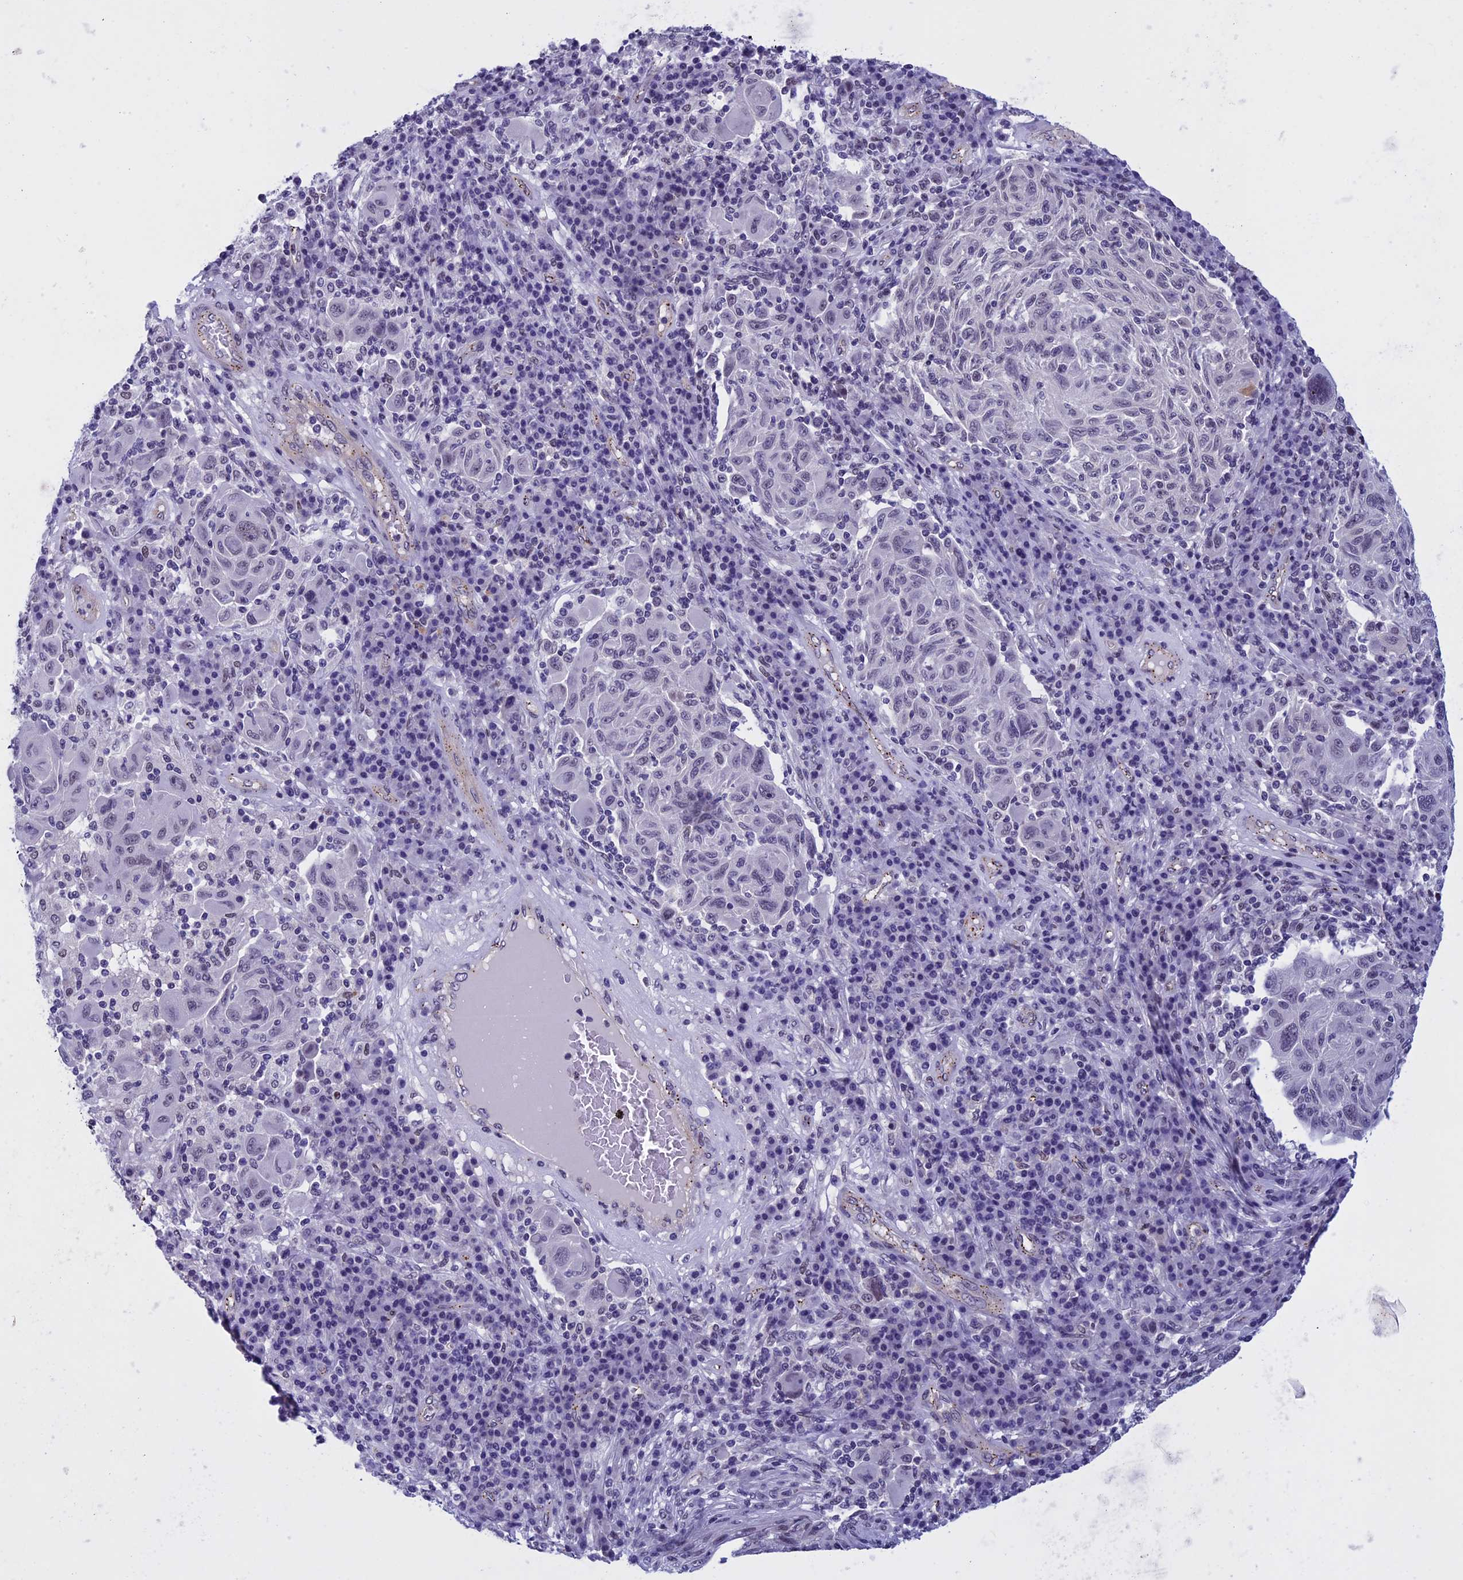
{"staining": {"intensity": "negative", "quantity": "none", "location": "none"}, "tissue": "melanoma", "cell_type": "Tumor cells", "image_type": "cancer", "snomed": [{"axis": "morphology", "description": "Malignant melanoma, NOS"}, {"axis": "topography", "description": "Skin"}], "caption": "Protein analysis of melanoma reveals no significant staining in tumor cells.", "gene": "NIPBL", "patient": {"sex": "male", "age": 53}}